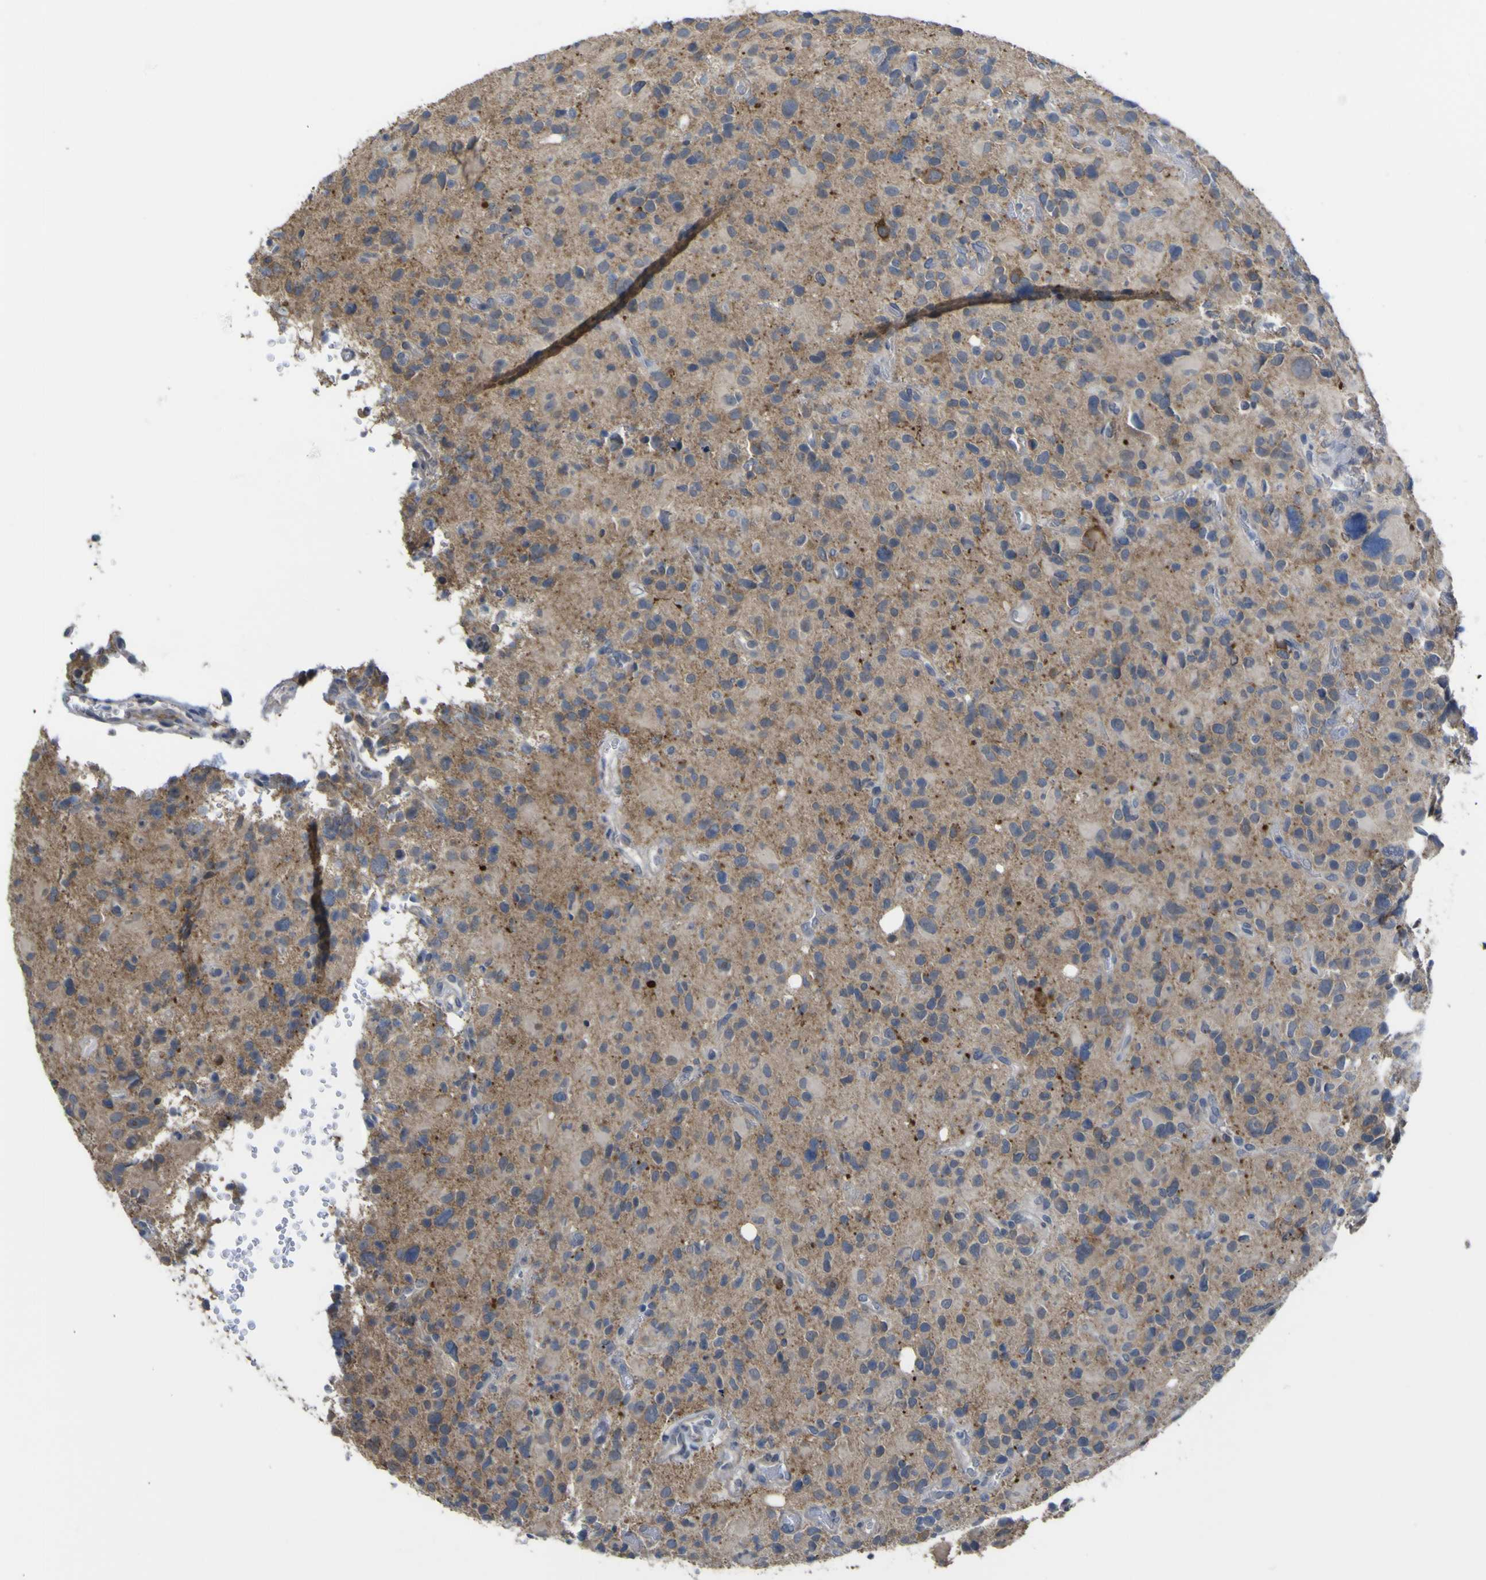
{"staining": {"intensity": "moderate", "quantity": "<25%", "location": "cytoplasmic/membranous"}, "tissue": "glioma", "cell_type": "Tumor cells", "image_type": "cancer", "snomed": [{"axis": "morphology", "description": "Glioma, malignant, High grade"}, {"axis": "topography", "description": "Brain"}], "caption": "High-grade glioma (malignant) was stained to show a protein in brown. There is low levels of moderate cytoplasmic/membranous staining in approximately <25% of tumor cells.", "gene": "TNFRSF11A", "patient": {"sex": "male", "age": 48}}